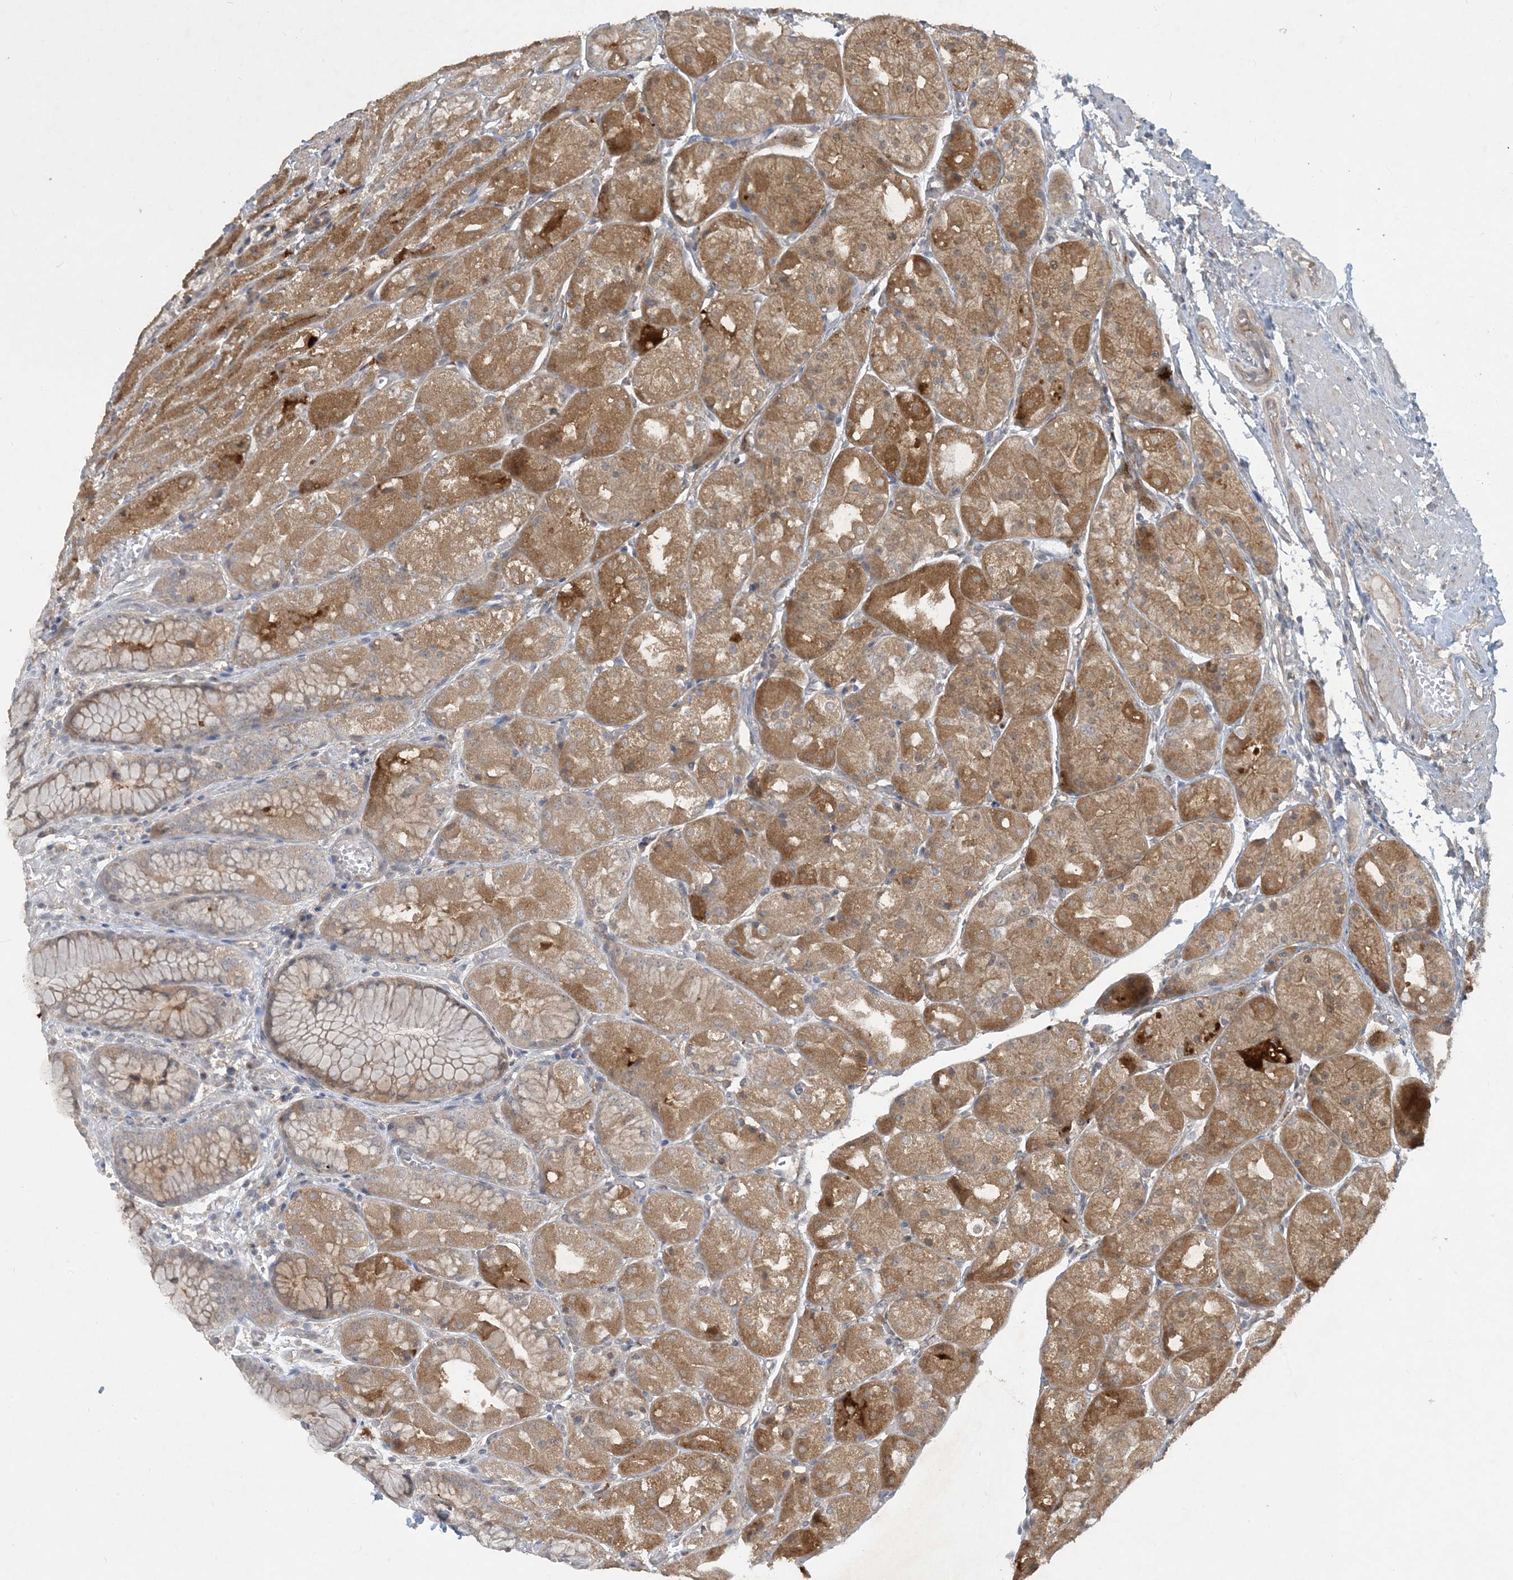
{"staining": {"intensity": "moderate", "quantity": ">75%", "location": "cytoplasmic/membranous"}, "tissue": "stomach", "cell_type": "Glandular cells", "image_type": "normal", "snomed": [{"axis": "morphology", "description": "Normal tissue, NOS"}, {"axis": "topography", "description": "Stomach, upper"}], "caption": "DAB immunohistochemical staining of unremarkable human stomach demonstrates moderate cytoplasmic/membranous protein positivity in approximately >75% of glandular cells.", "gene": "CDS1", "patient": {"sex": "male", "age": 72}}